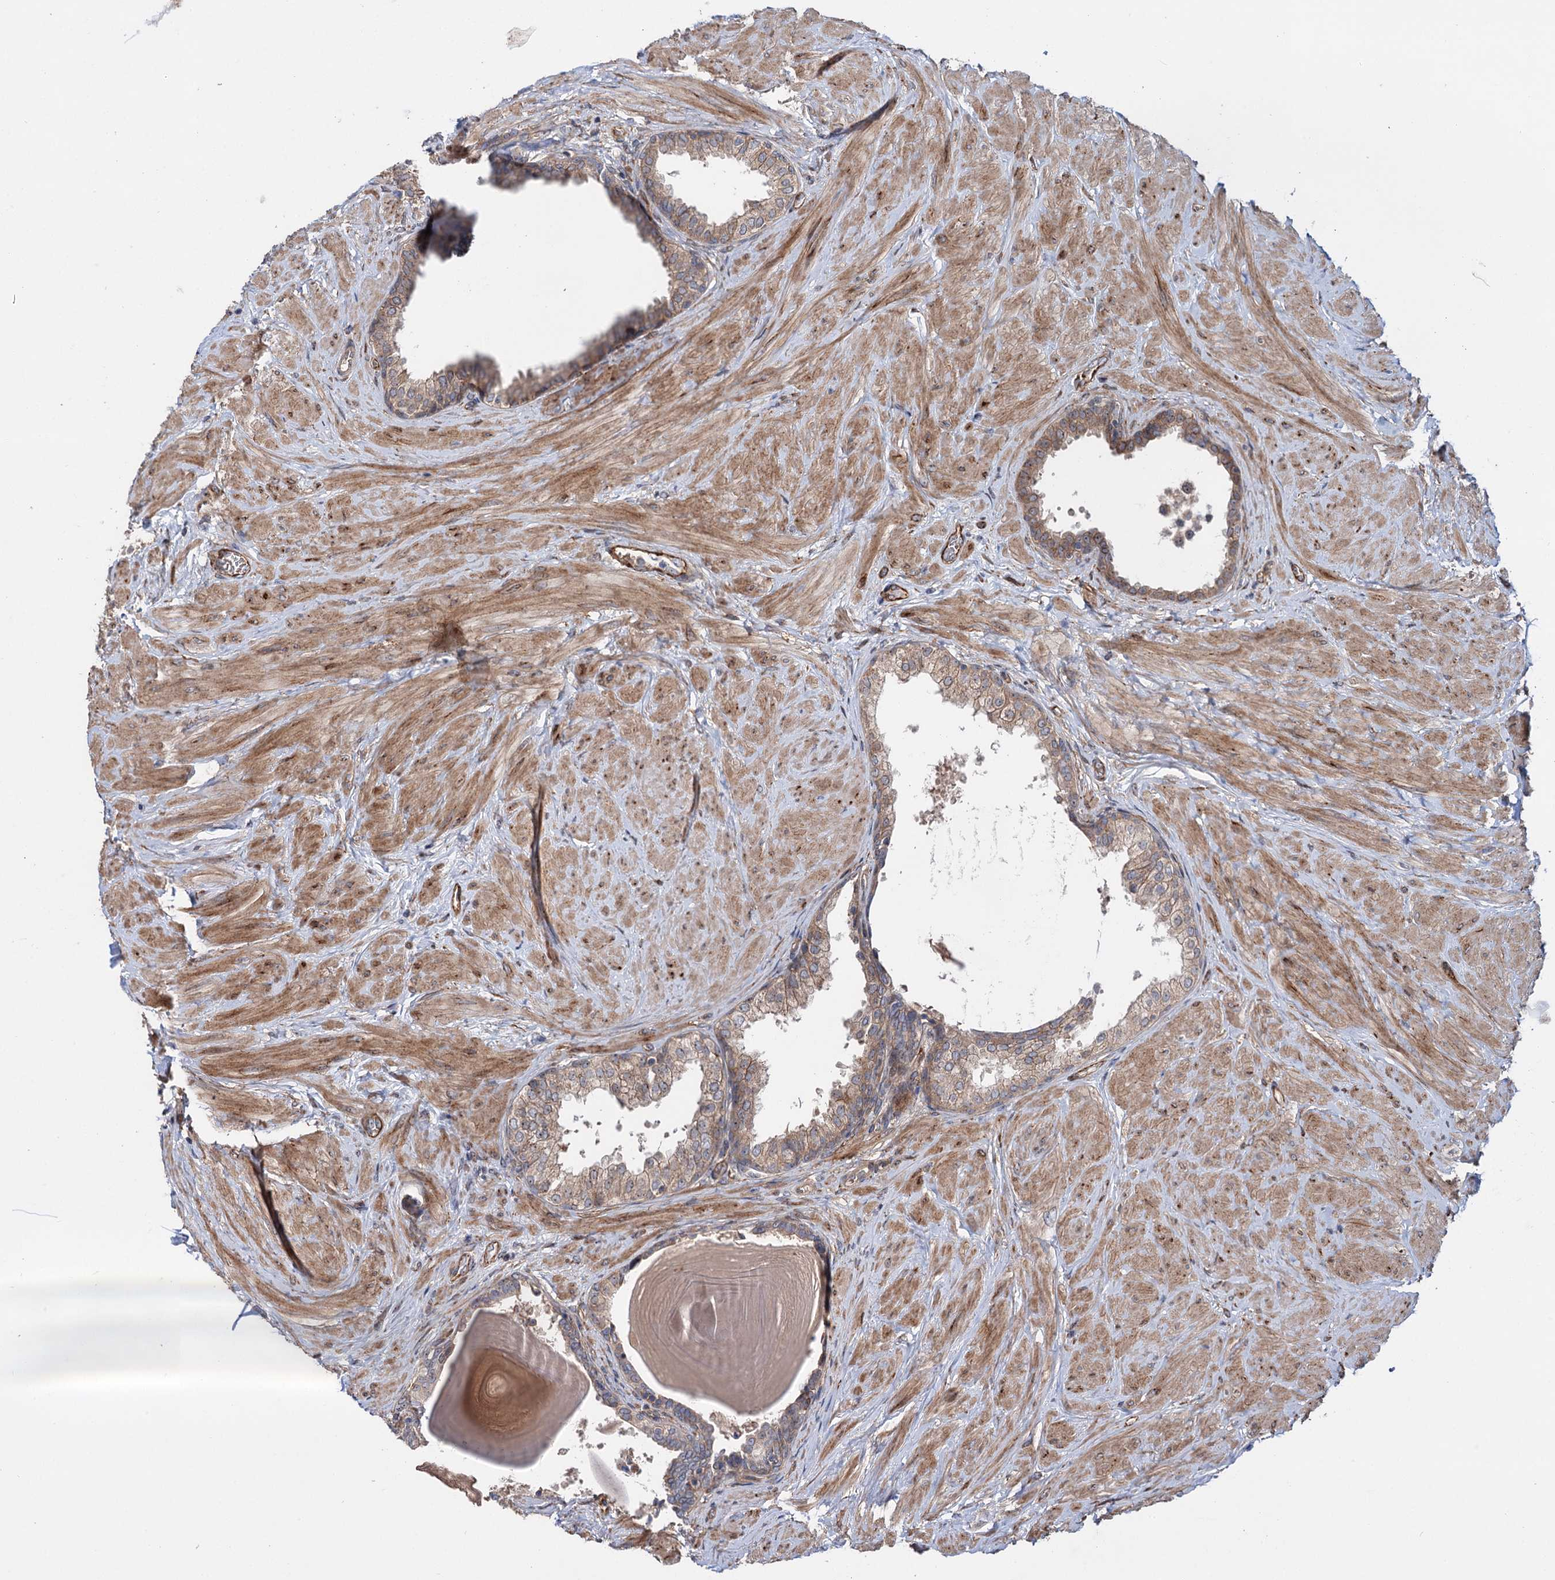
{"staining": {"intensity": "moderate", "quantity": ">75%", "location": "cytoplasmic/membranous"}, "tissue": "prostate", "cell_type": "Glandular cells", "image_type": "normal", "snomed": [{"axis": "morphology", "description": "Normal tissue, NOS"}, {"axis": "topography", "description": "Prostate"}], "caption": "The histopathology image reveals staining of normal prostate, revealing moderate cytoplasmic/membranous protein expression (brown color) within glandular cells. The staining was performed using DAB to visualize the protein expression in brown, while the nuclei were stained in blue with hematoxylin (Magnification: 20x).", "gene": "PTDSS2", "patient": {"sex": "male", "age": 48}}